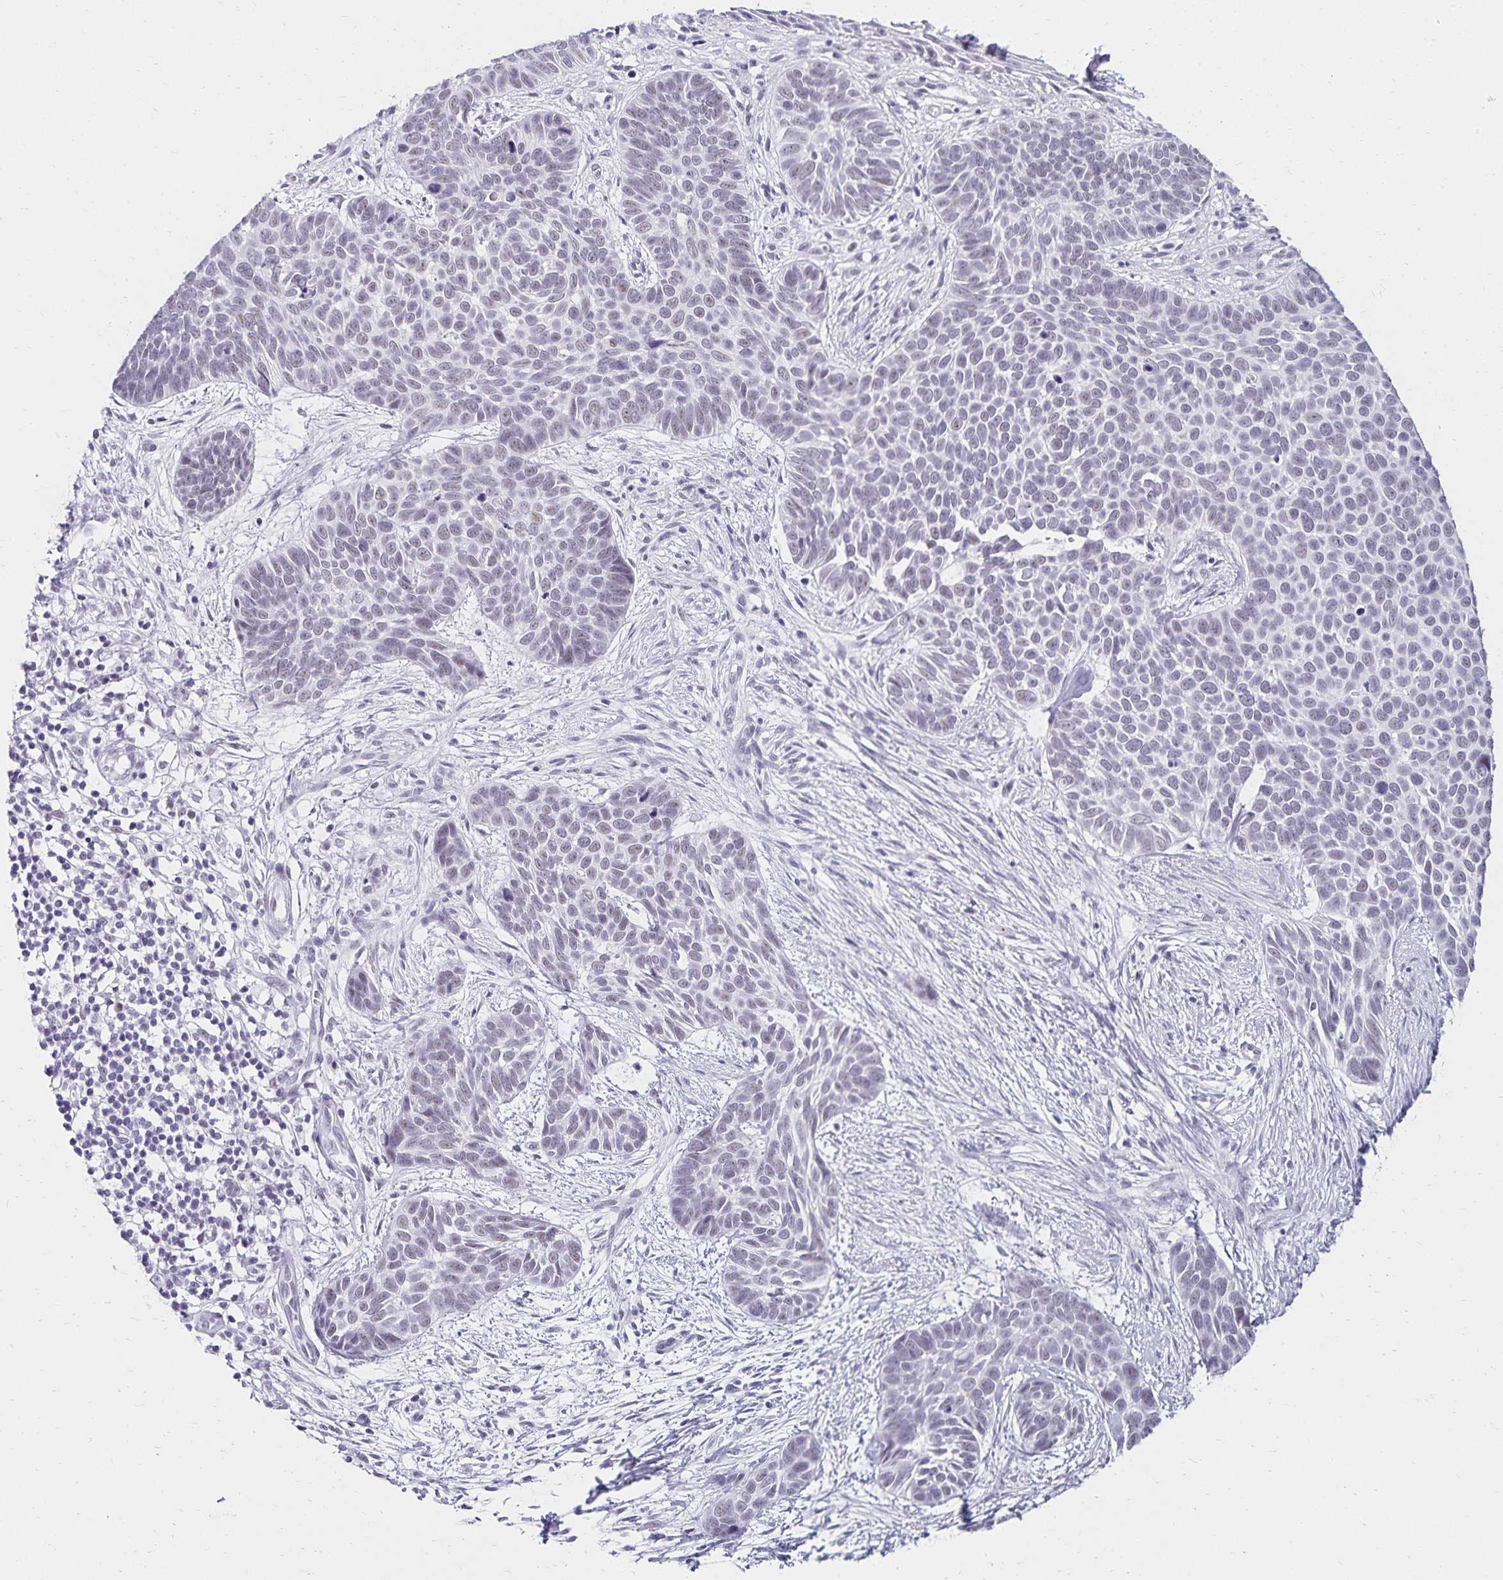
{"staining": {"intensity": "negative", "quantity": "none", "location": "none"}, "tissue": "skin cancer", "cell_type": "Tumor cells", "image_type": "cancer", "snomed": [{"axis": "morphology", "description": "Basal cell carcinoma"}, {"axis": "topography", "description": "Skin"}], "caption": "IHC histopathology image of skin basal cell carcinoma stained for a protein (brown), which exhibits no staining in tumor cells.", "gene": "C20orf85", "patient": {"sex": "male", "age": 69}}